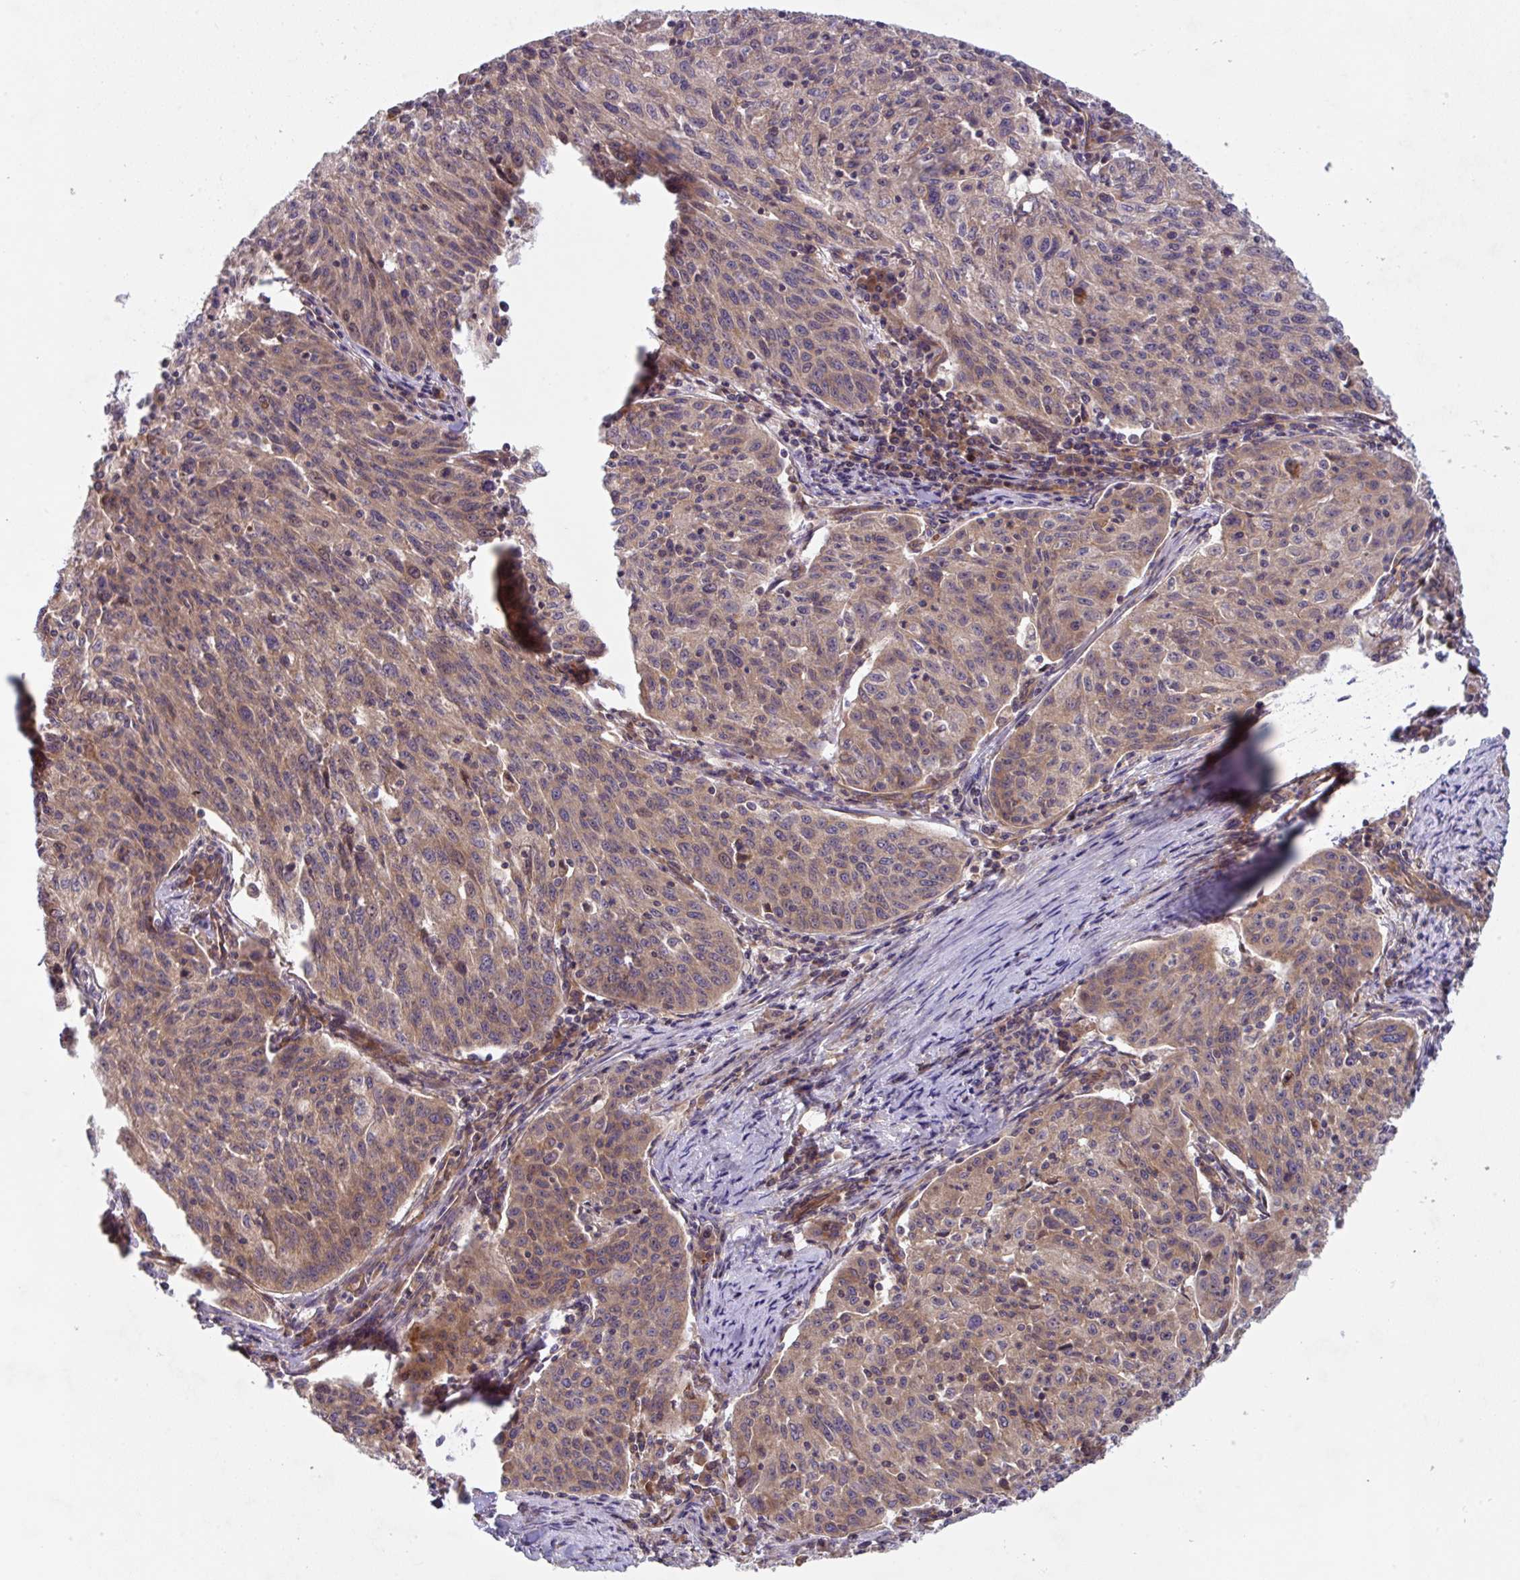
{"staining": {"intensity": "weak", "quantity": "25%-75%", "location": "cytoplasmic/membranous"}, "tissue": "lung cancer", "cell_type": "Tumor cells", "image_type": "cancer", "snomed": [{"axis": "morphology", "description": "Squamous cell carcinoma, NOS"}, {"axis": "morphology", "description": "Squamous cell carcinoma, metastatic, NOS"}, {"axis": "topography", "description": "Bronchus"}, {"axis": "topography", "description": "Lung"}], "caption": "Human metastatic squamous cell carcinoma (lung) stained with a brown dye displays weak cytoplasmic/membranous positive expression in approximately 25%-75% of tumor cells.", "gene": "APOBEC3D", "patient": {"sex": "male", "age": 62}}